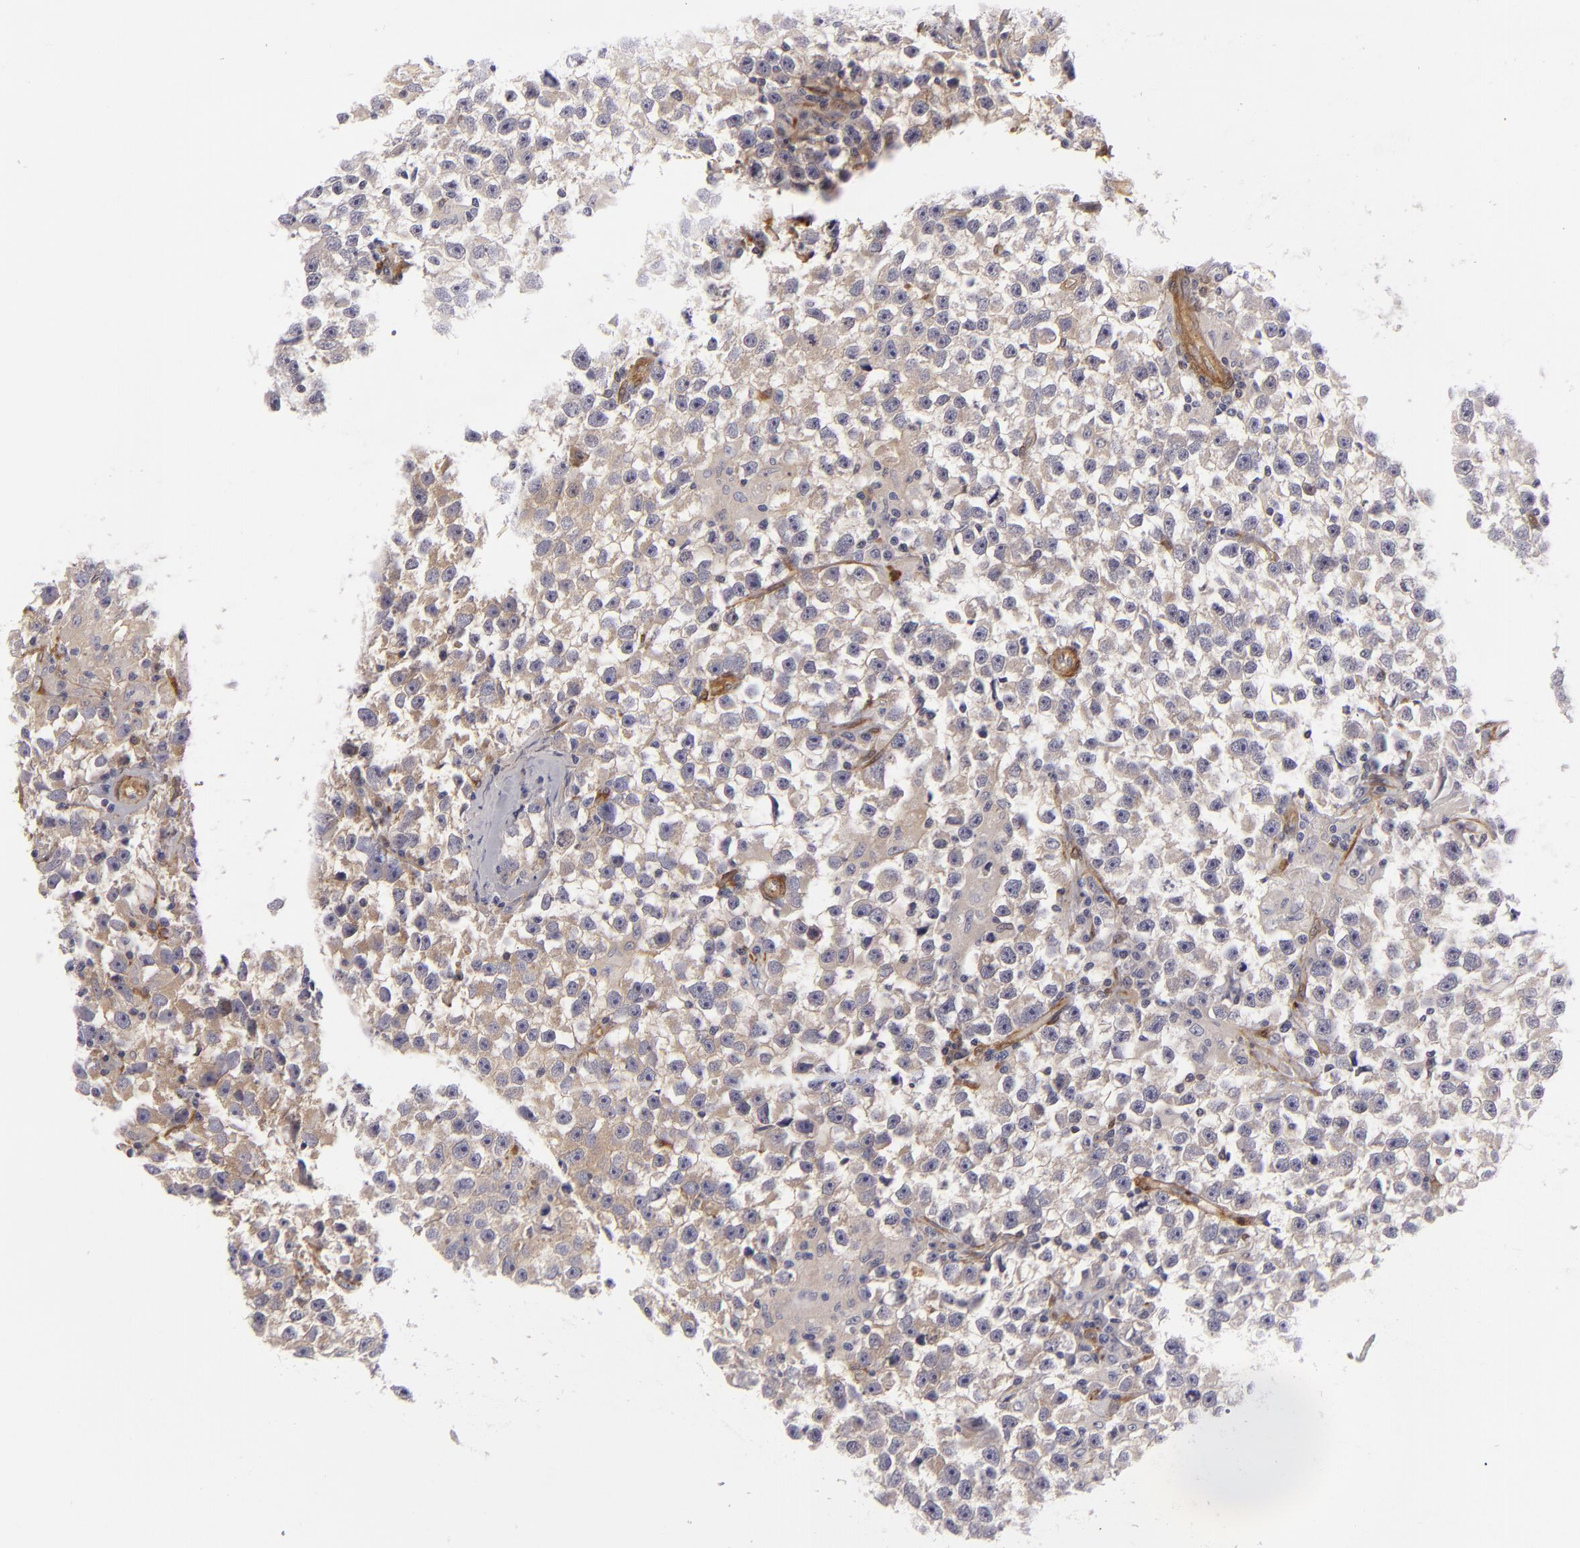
{"staining": {"intensity": "weak", "quantity": ">75%", "location": "cytoplasmic/membranous"}, "tissue": "testis cancer", "cell_type": "Tumor cells", "image_type": "cancer", "snomed": [{"axis": "morphology", "description": "Seminoma, NOS"}, {"axis": "topography", "description": "Testis"}], "caption": "Testis seminoma stained with DAB IHC reveals low levels of weak cytoplasmic/membranous positivity in about >75% of tumor cells. The staining was performed using DAB, with brown indicating positive protein expression. Nuclei are stained blue with hematoxylin.", "gene": "VCL", "patient": {"sex": "male", "age": 33}}